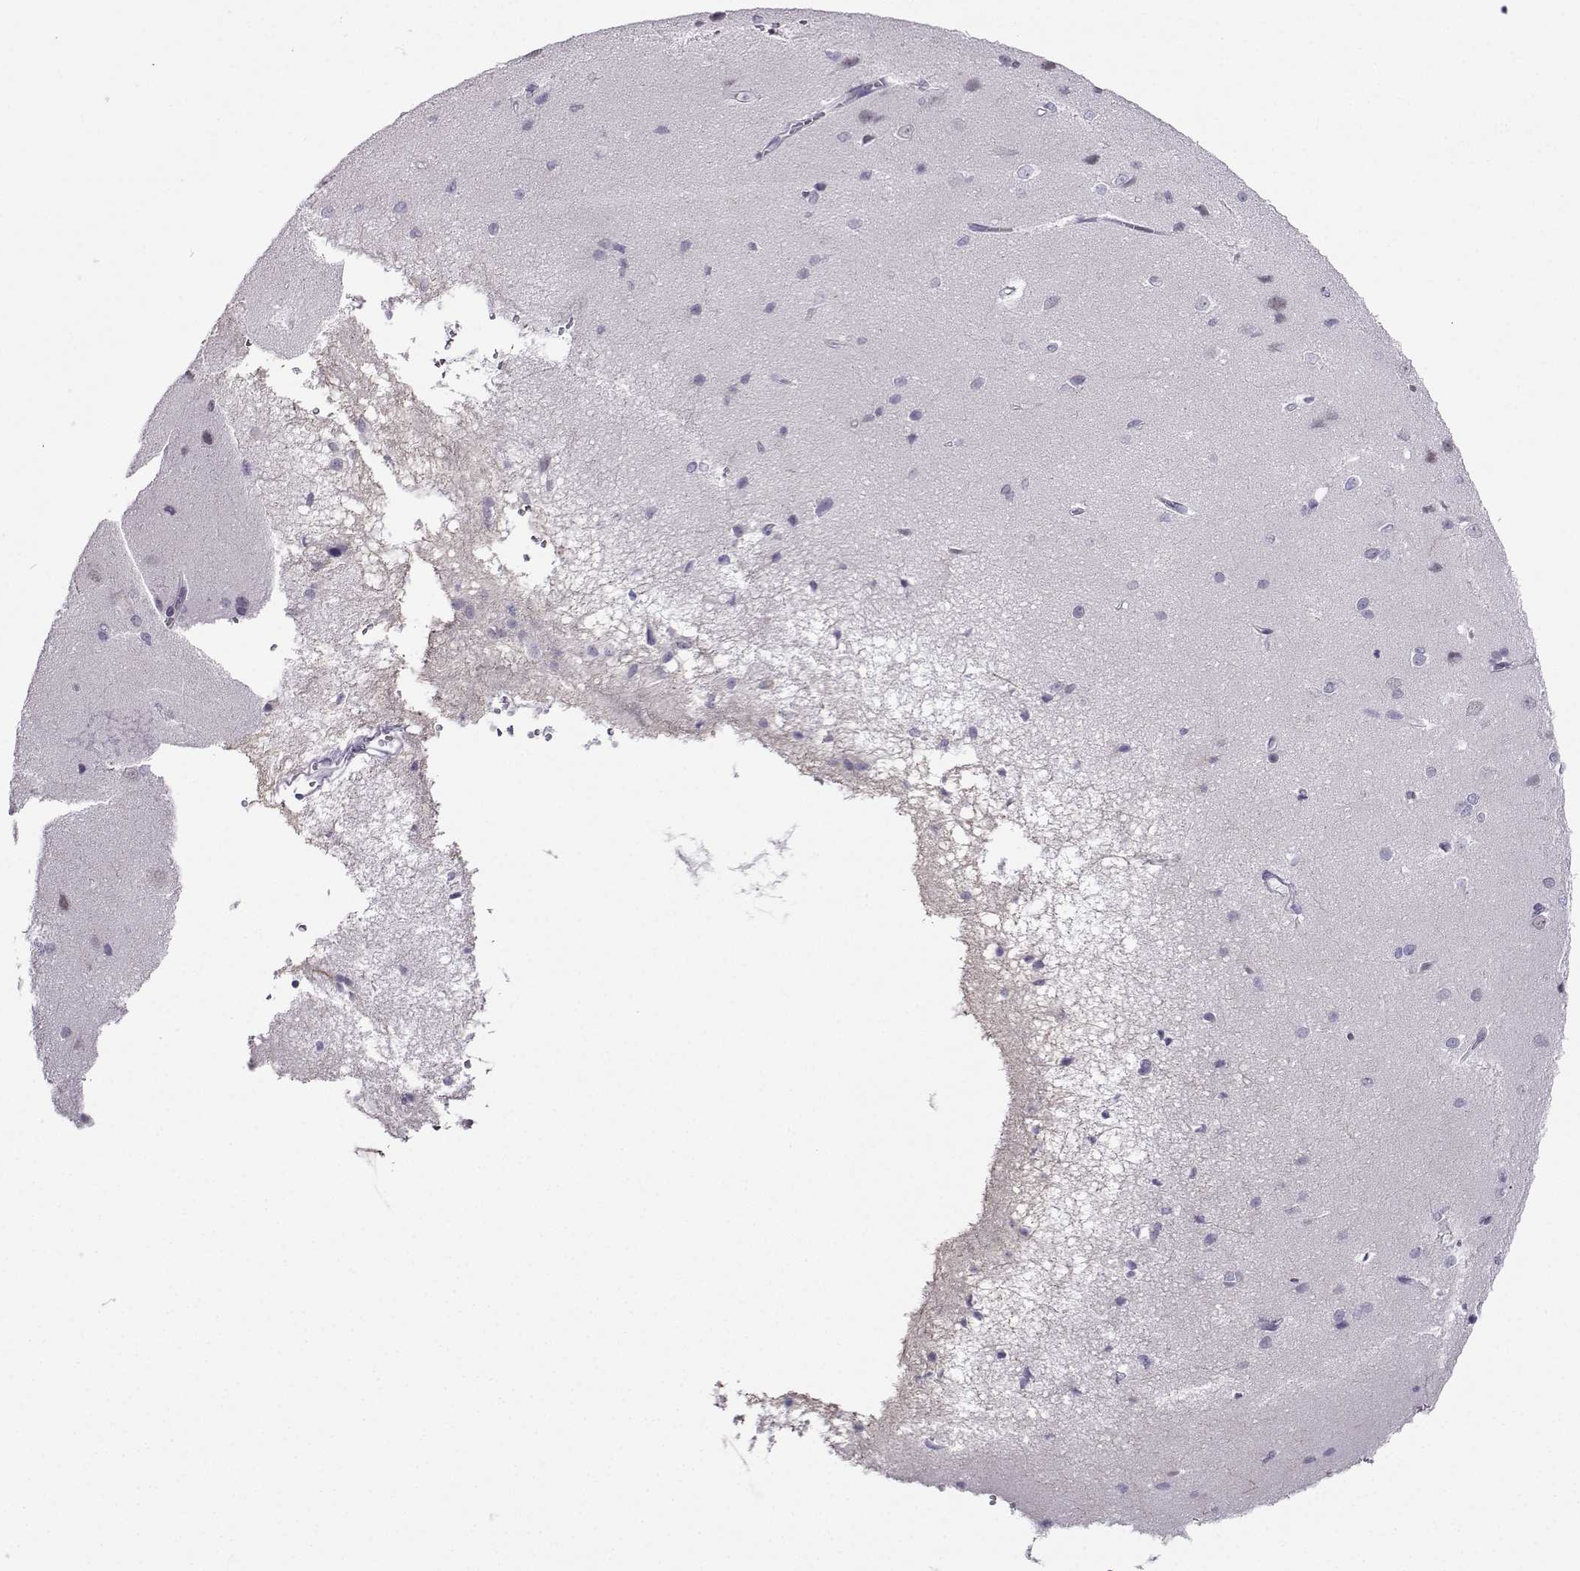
{"staining": {"intensity": "negative", "quantity": "none", "location": "none"}, "tissue": "cerebral cortex", "cell_type": "Endothelial cells", "image_type": "normal", "snomed": [{"axis": "morphology", "description": "Normal tissue, NOS"}, {"axis": "topography", "description": "Cerebral cortex"}], "caption": "Immunohistochemistry micrograph of unremarkable cerebral cortex stained for a protein (brown), which displays no staining in endothelial cells. Brightfield microscopy of IHC stained with DAB (brown) and hematoxylin (blue), captured at high magnification.", "gene": "KIF17", "patient": {"sex": "male", "age": 37}}